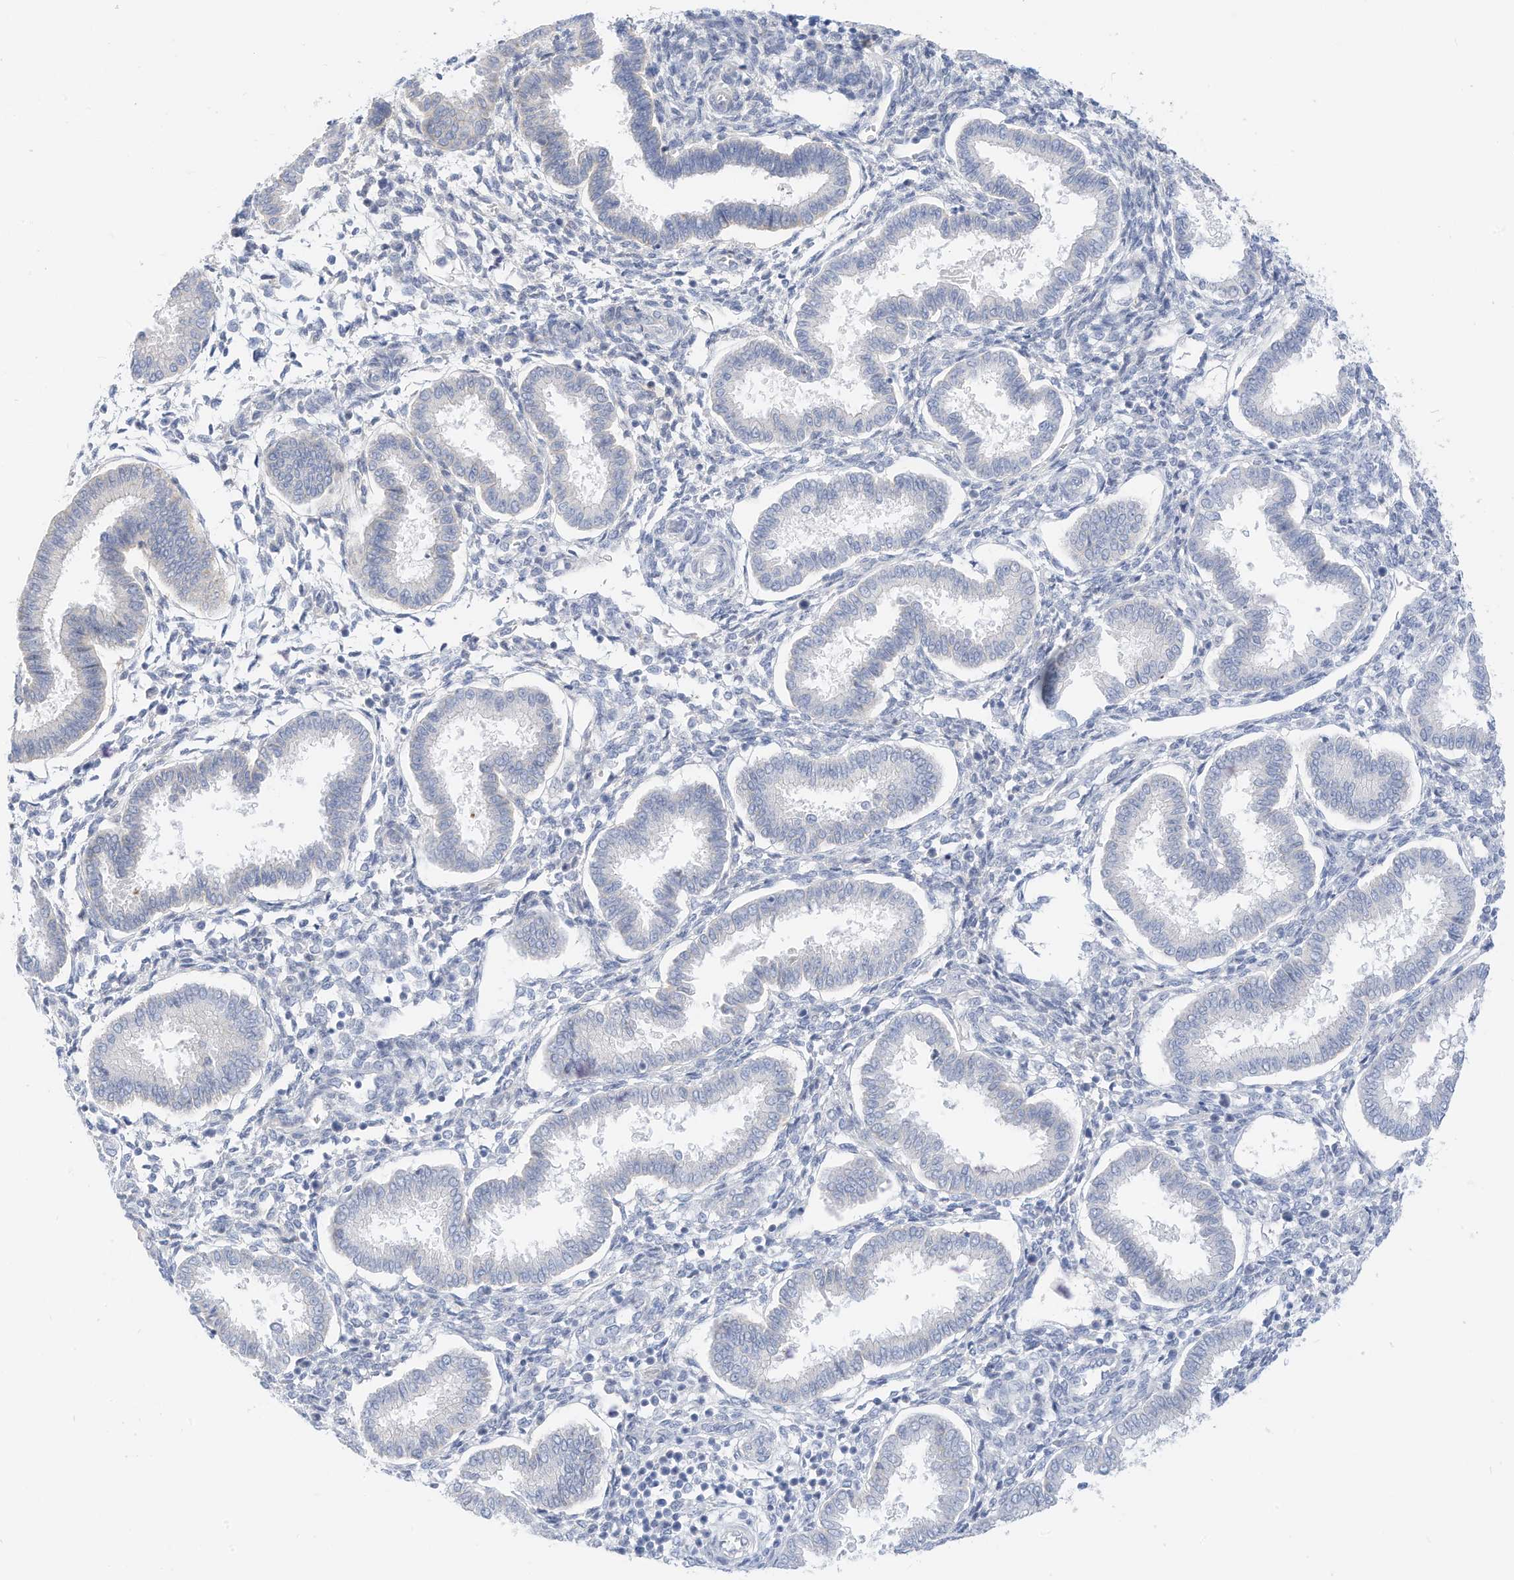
{"staining": {"intensity": "negative", "quantity": "none", "location": "none"}, "tissue": "endometrium", "cell_type": "Cells in endometrial stroma", "image_type": "normal", "snomed": [{"axis": "morphology", "description": "Normal tissue, NOS"}, {"axis": "topography", "description": "Endometrium"}], "caption": "An immunohistochemistry (IHC) image of benign endometrium is shown. There is no staining in cells in endometrial stroma of endometrium. (Stains: DAB immunohistochemistry with hematoxylin counter stain, Microscopy: brightfield microscopy at high magnification).", "gene": "SPOCD1", "patient": {"sex": "female", "age": 24}}